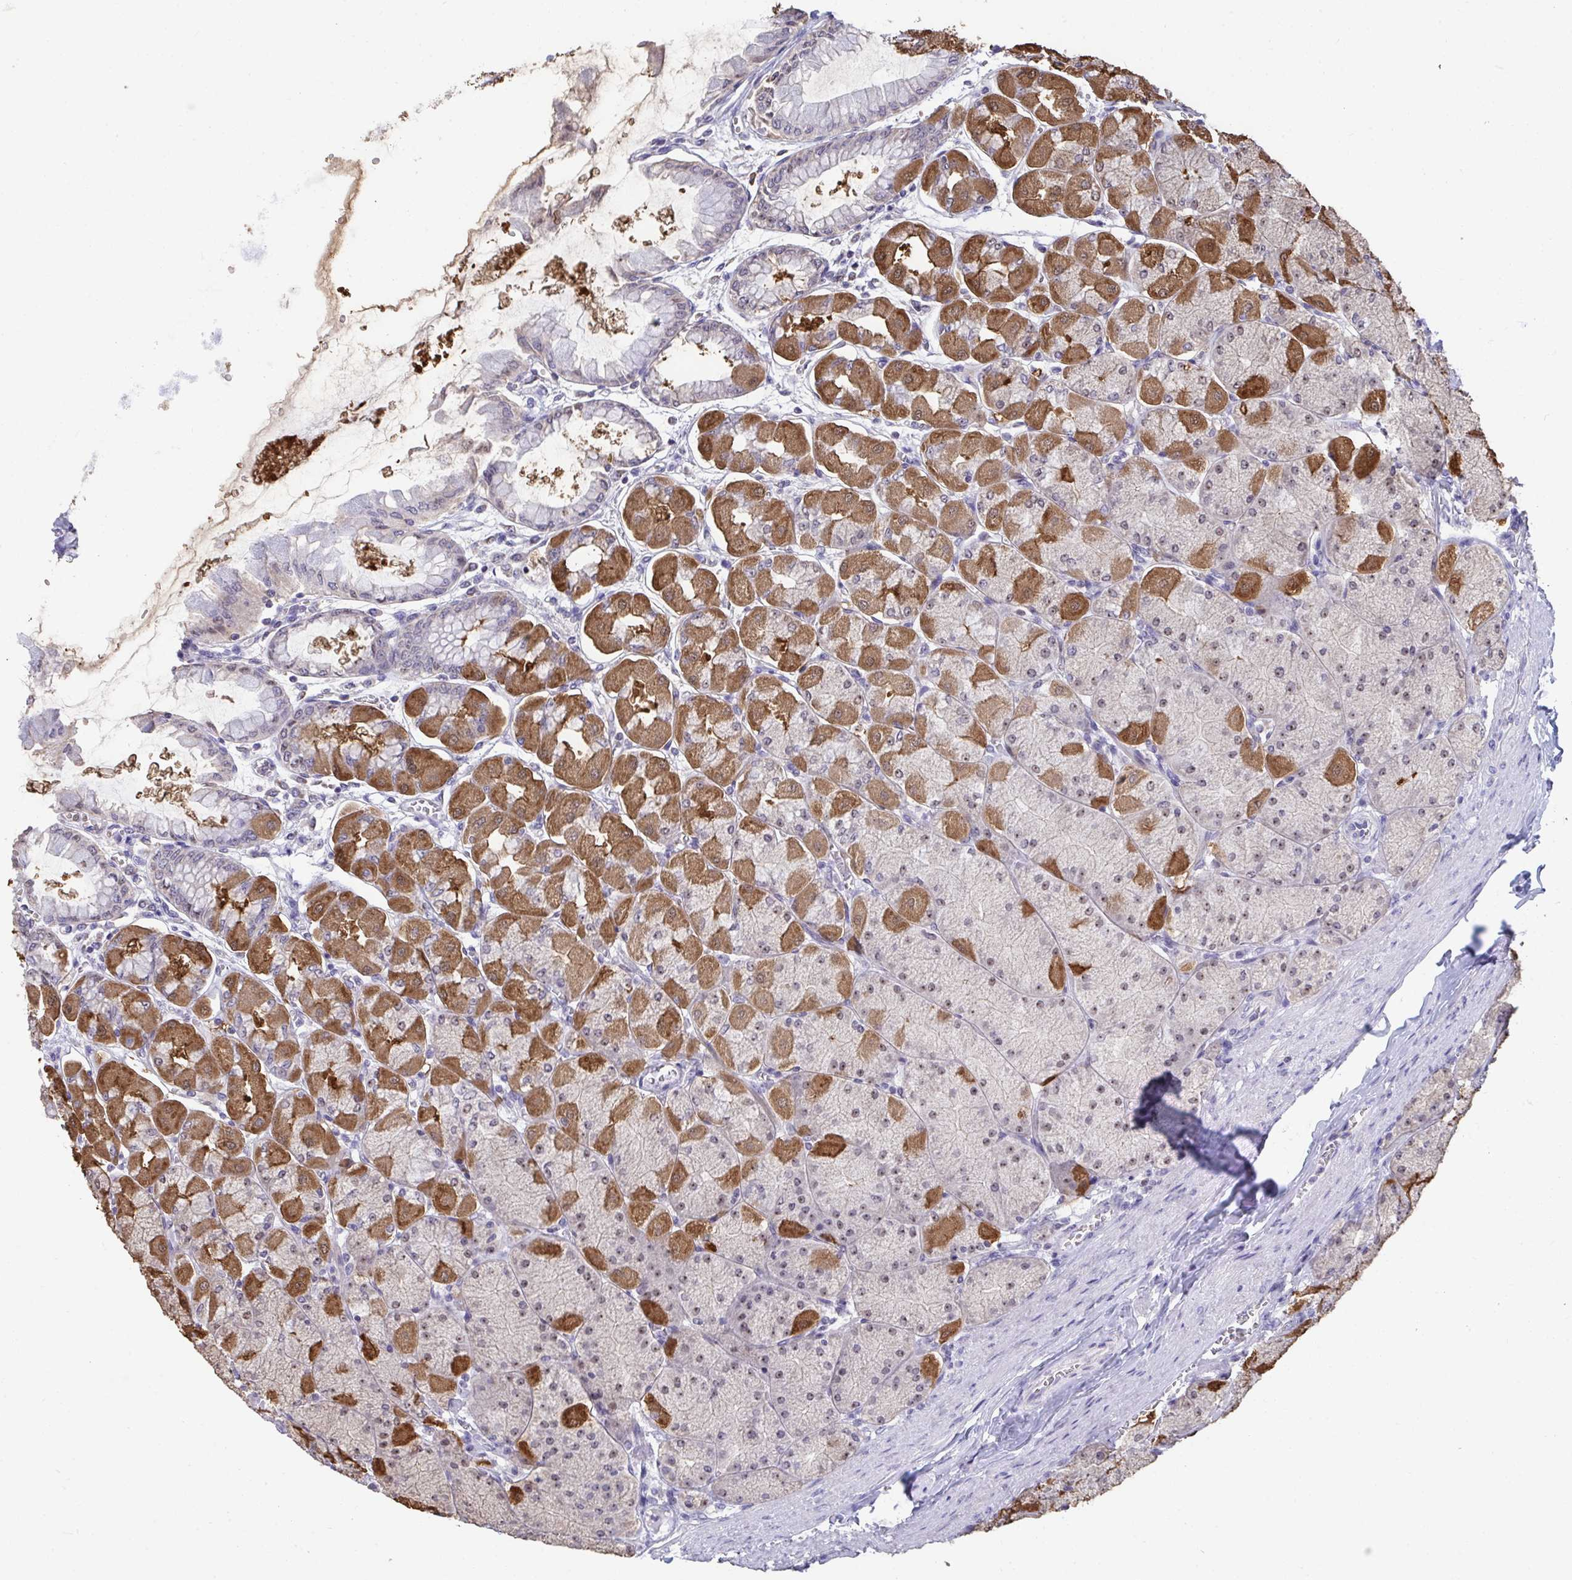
{"staining": {"intensity": "moderate", "quantity": "25%-75%", "location": "cytoplasmic/membranous,nuclear"}, "tissue": "stomach", "cell_type": "Glandular cells", "image_type": "normal", "snomed": [{"axis": "morphology", "description": "Normal tissue, NOS"}, {"axis": "topography", "description": "Stomach, upper"}], "caption": "Immunohistochemical staining of normal stomach displays medium levels of moderate cytoplasmic/membranous,nuclear expression in approximately 25%-75% of glandular cells.", "gene": "SENP3", "patient": {"sex": "female", "age": 56}}